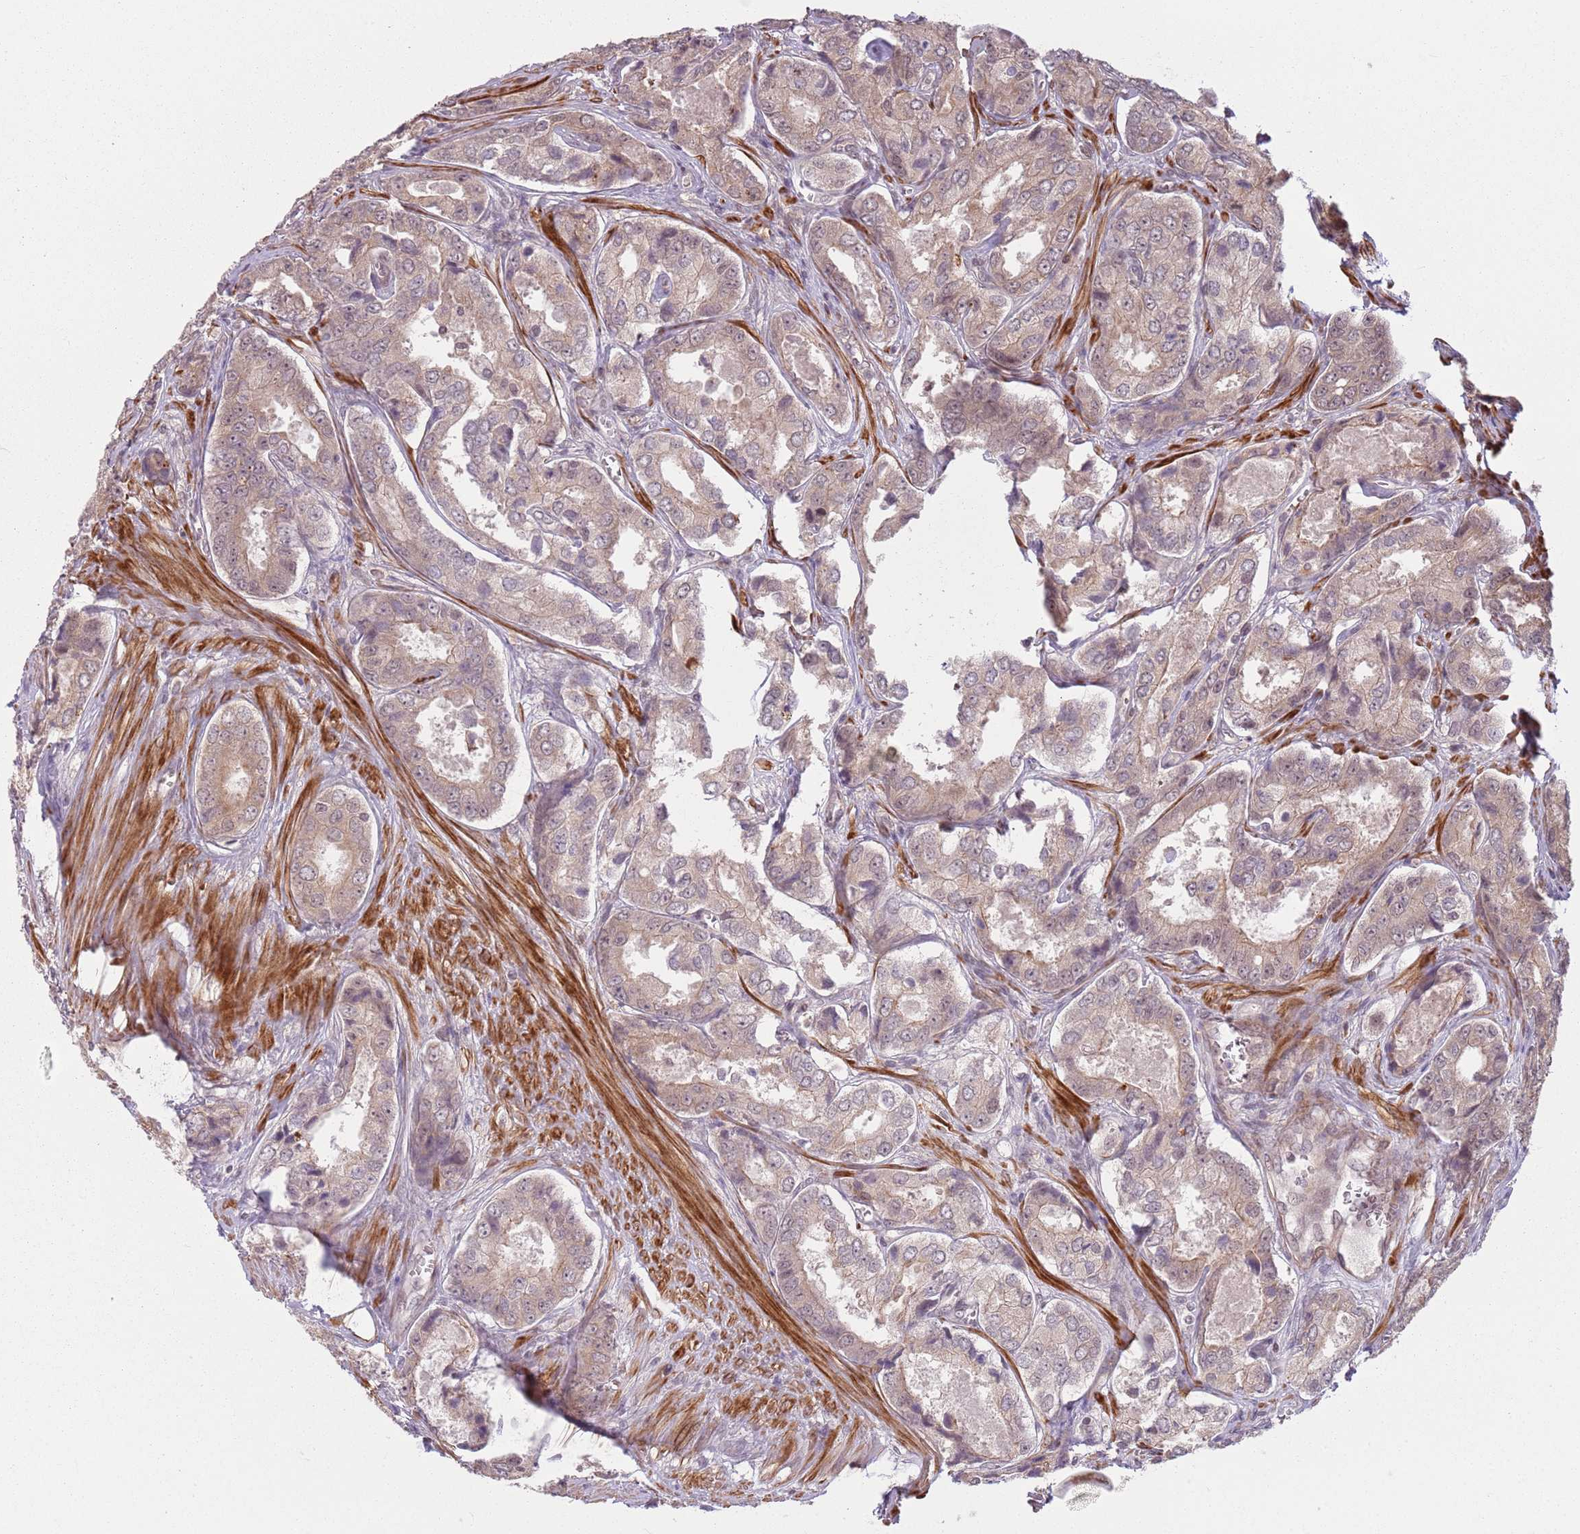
{"staining": {"intensity": "weak", "quantity": ">75%", "location": "cytoplasmic/membranous"}, "tissue": "prostate cancer", "cell_type": "Tumor cells", "image_type": "cancer", "snomed": [{"axis": "morphology", "description": "Adenocarcinoma, Low grade"}, {"axis": "topography", "description": "Prostate"}], "caption": "This is an image of immunohistochemistry (IHC) staining of prostate cancer, which shows weak expression in the cytoplasmic/membranous of tumor cells.", "gene": "CCDC154", "patient": {"sex": "male", "age": 68}}